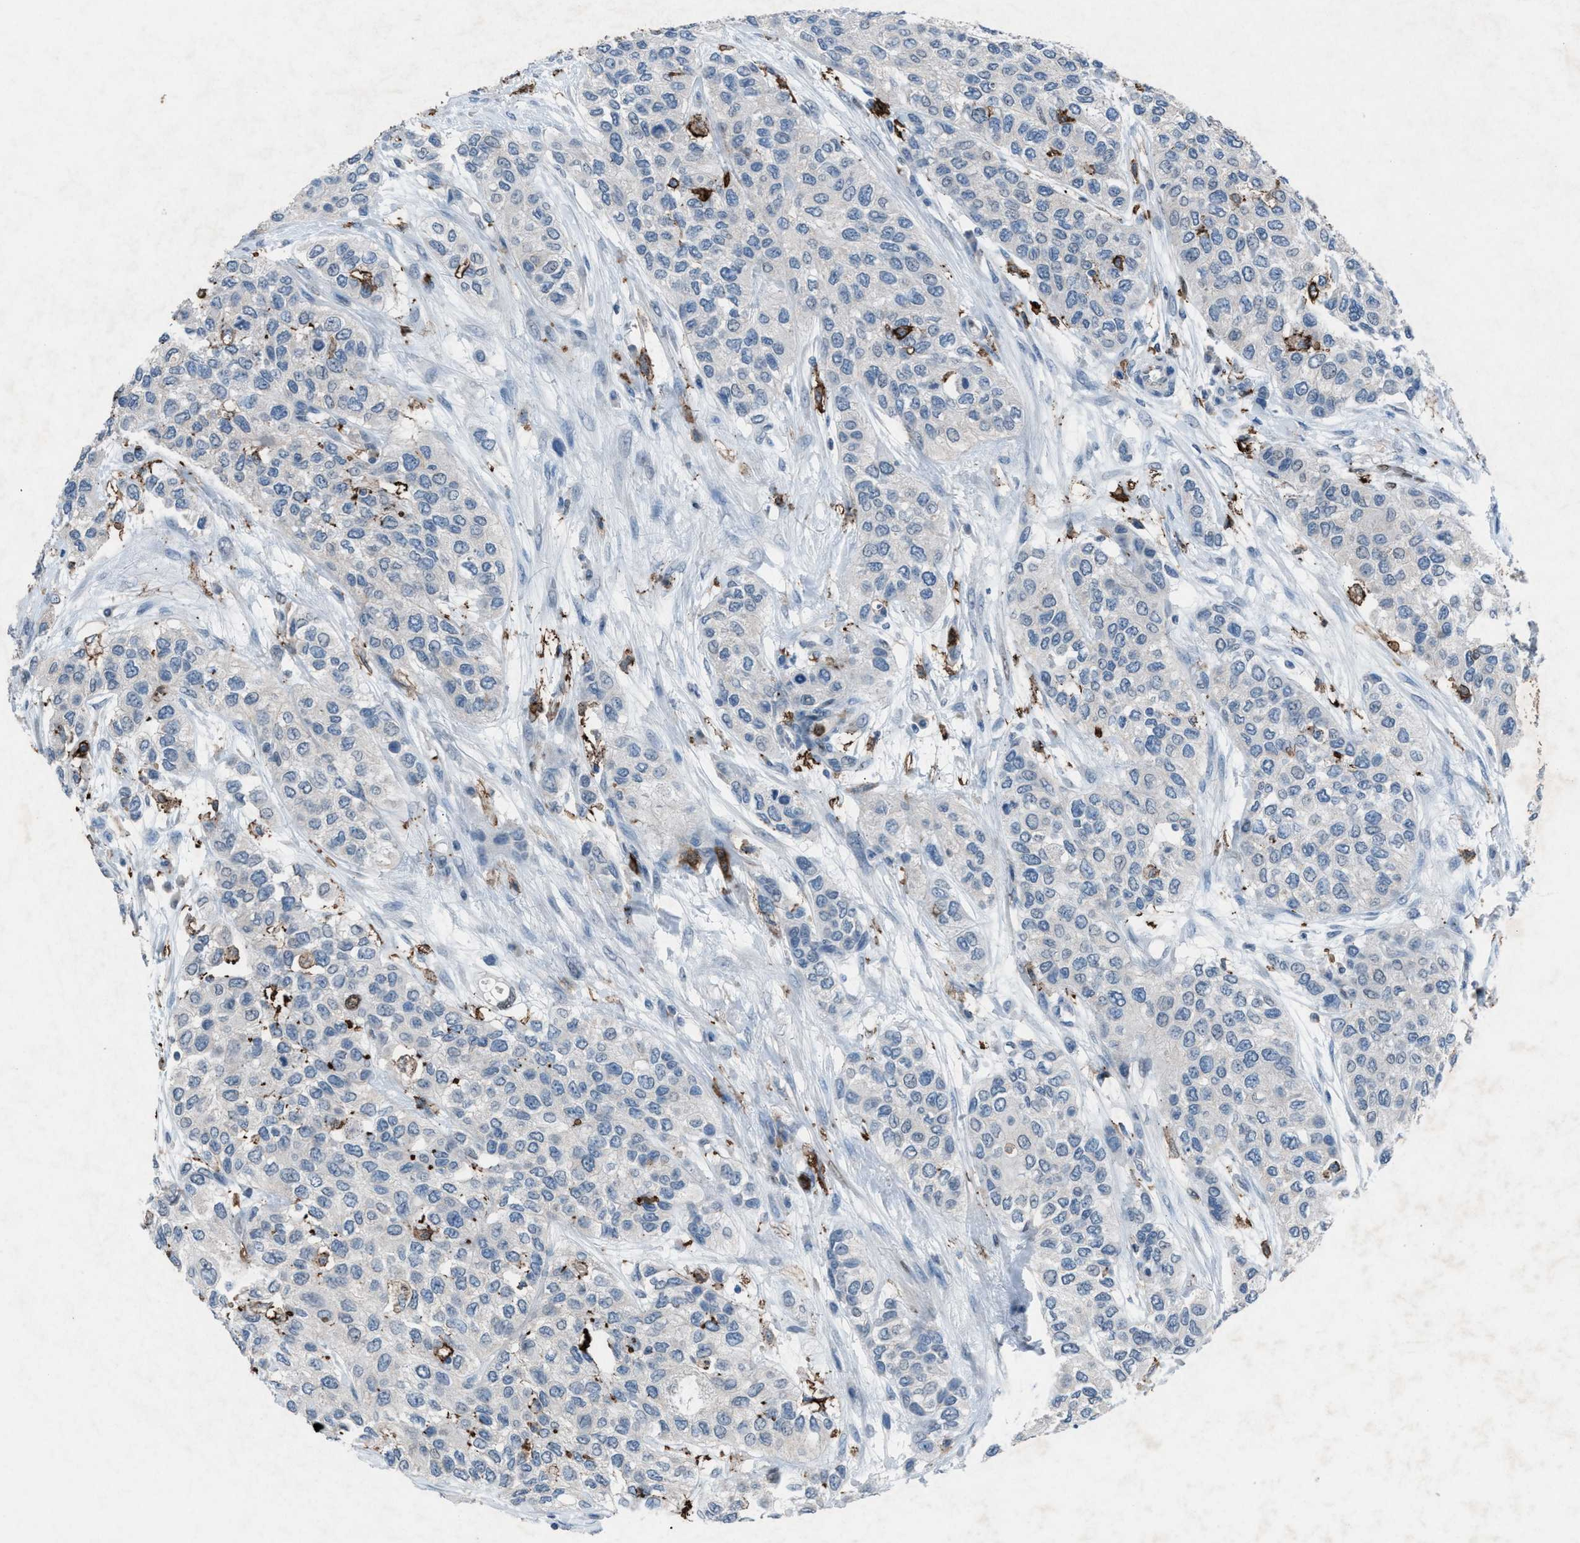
{"staining": {"intensity": "negative", "quantity": "none", "location": "none"}, "tissue": "urothelial cancer", "cell_type": "Tumor cells", "image_type": "cancer", "snomed": [{"axis": "morphology", "description": "Urothelial carcinoma, High grade"}, {"axis": "topography", "description": "Urinary bladder"}], "caption": "Tumor cells are negative for protein expression in human urothelial carcinoma (high-grade).", "gene": "FCER1G", "patient": {"sex": "female", "age": 56}}